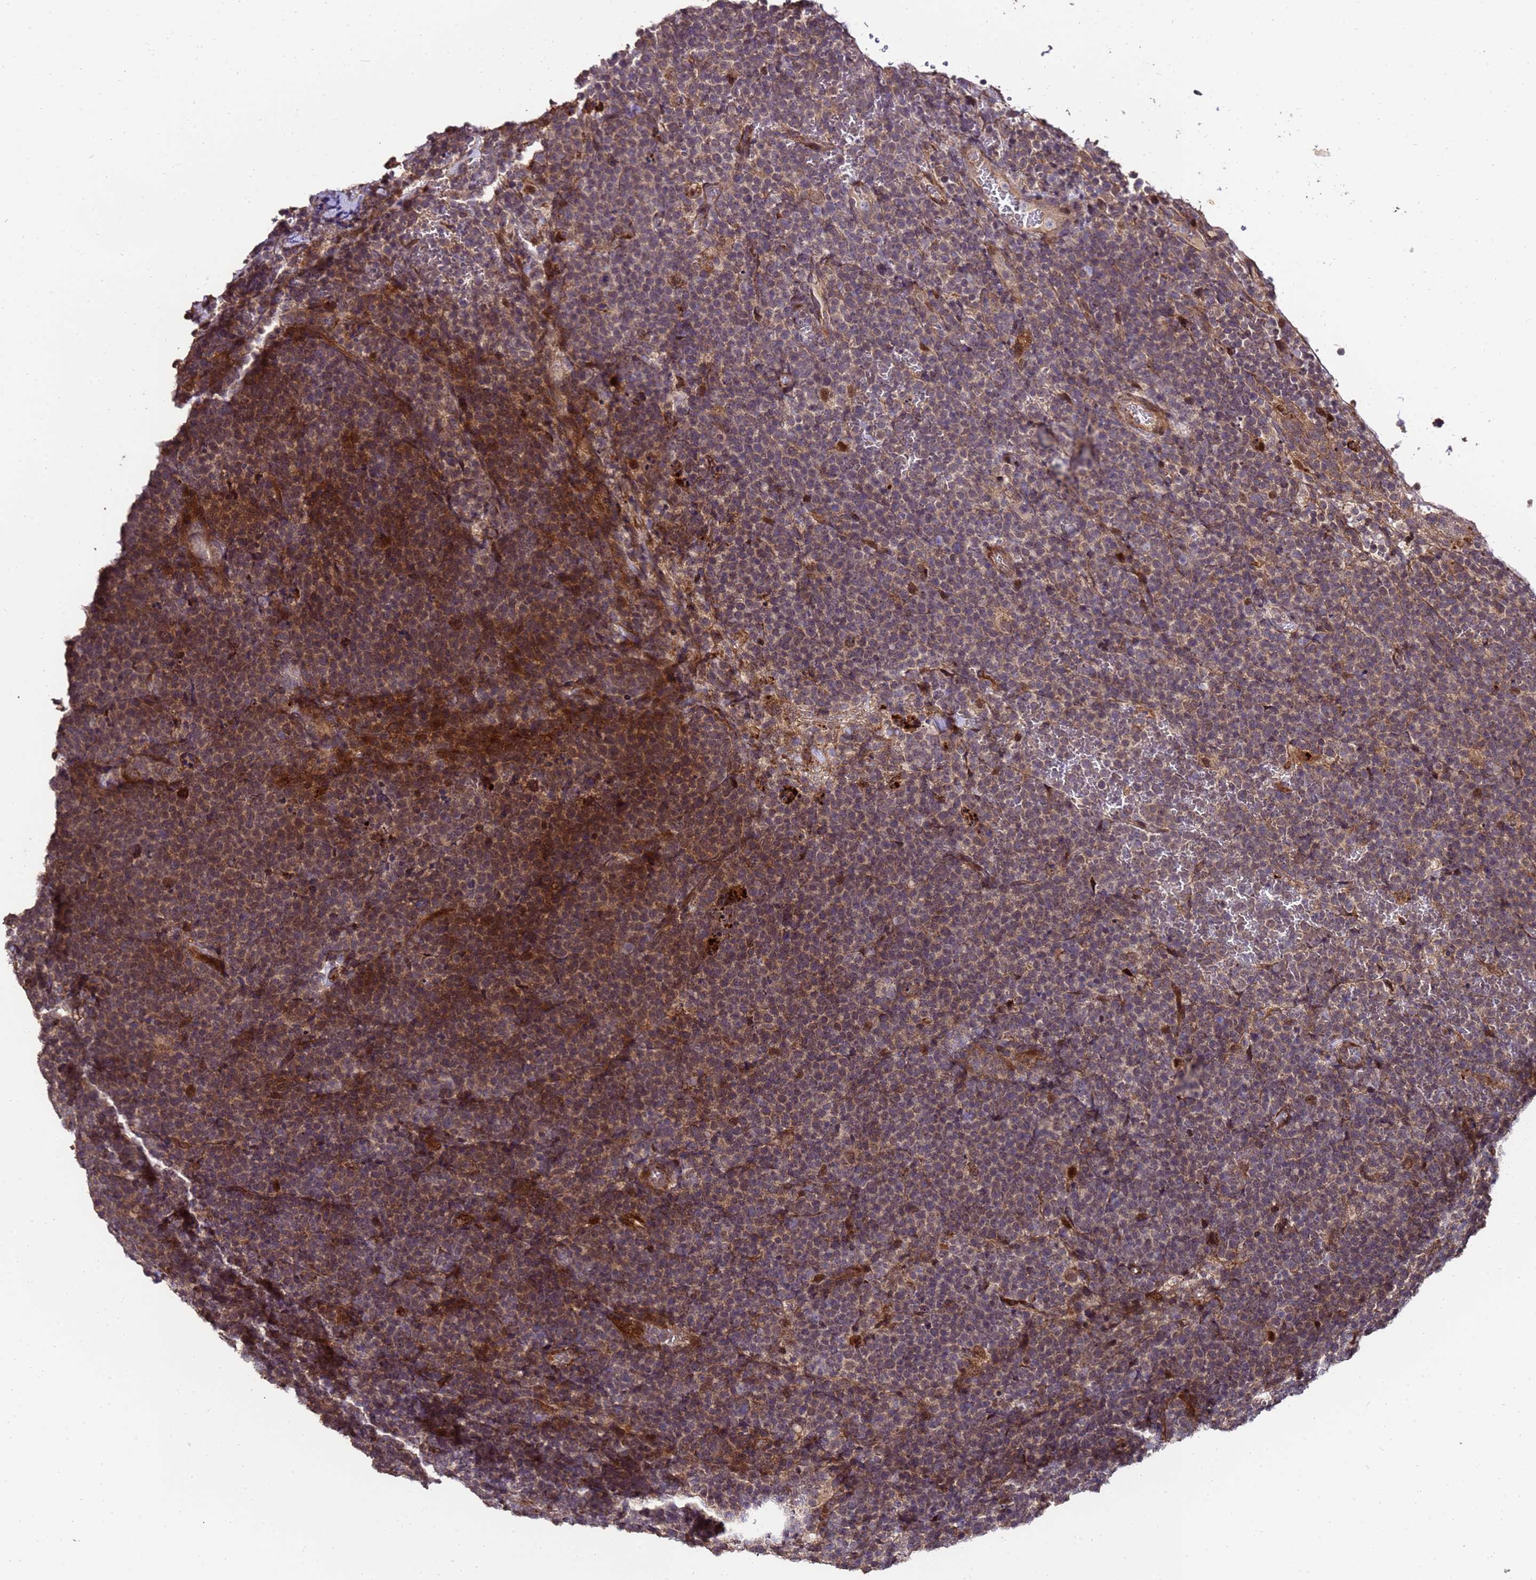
{"staining": {"intensity": "moderate", "quantity": "25%-75%", "location": "cytoplasmic/membranous"}, "tissue": "lymphoma", "cell_type": "Tumor cells", "image_type": "cancer", "snomed": [{"axis": "morphology", "description": "Malignant lymphoma, non-Hodgkin's type, High grade"}, {"axis": "topography", "description": "Lymph node"}], "caption": "High-magnification brightfield microscopy of high-grade malignant lymphoma, non-Hodgkin's type stained with DAB (brown) and counterstained with hematoxylin (blue). tumor cells exhibit moderate cytoplasmic/membranous positivity is seen in about25%-75% of cells.", "gene": "PRODH", "patient": {"sex": "male", "age": 61}}